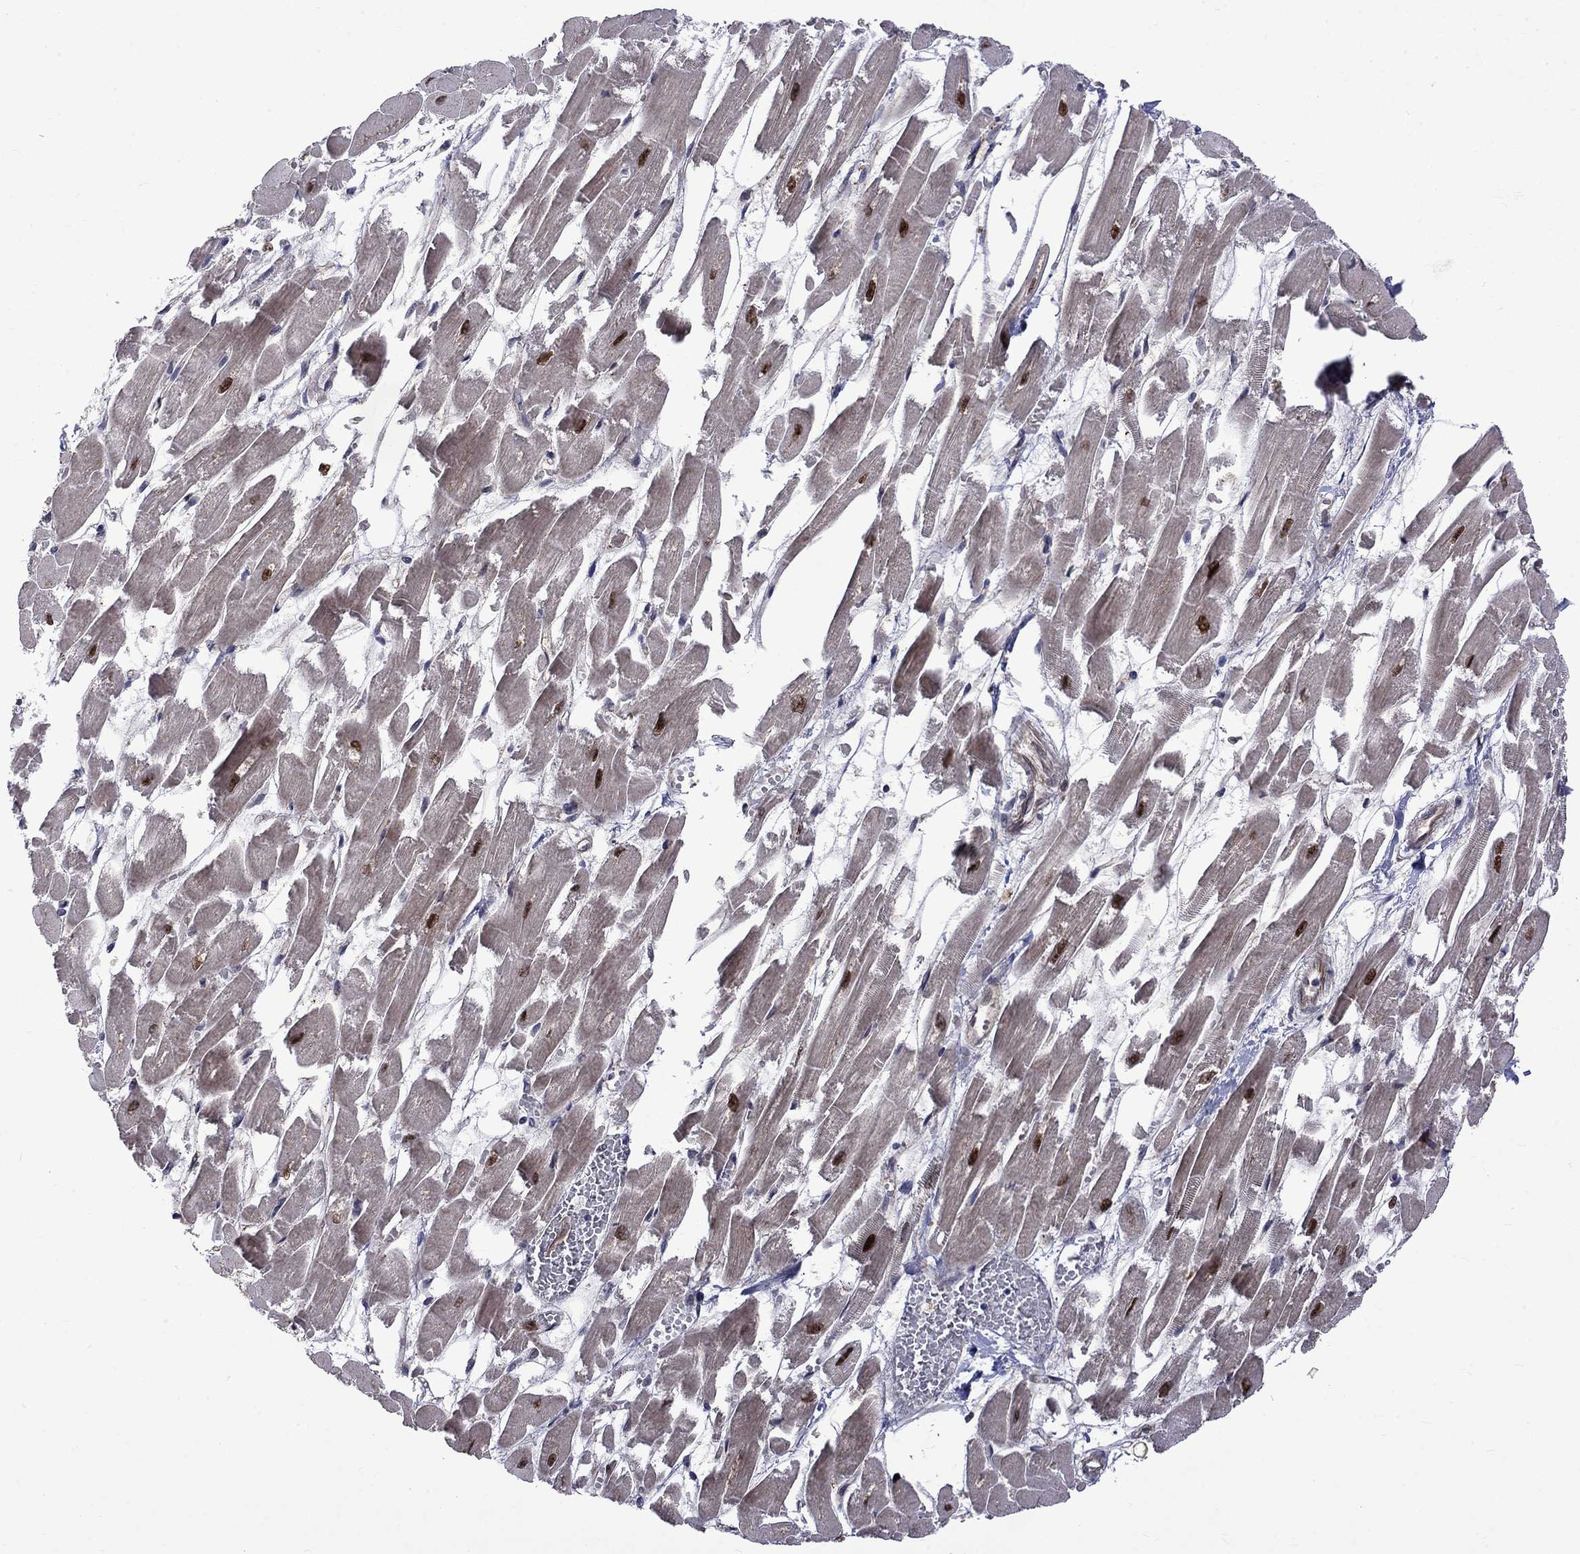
{"staining": {"intensity": "strong", "quantity": "25%-75%", "location": "nuclear"}, "tissue": "heart muscle", "cell_type": "Cardiomyocytes", "image_type": "normal", "snomed": [{"axis": "morphology", "description": "Normal tissue, NOS"}, {"axis": "topography", "description": "Heart"}], "caption": "A high-resolution micrograph shows immunohistochemistry staining of unremarkable heart muscle, which shows strong nuclear expression in about 25%-75% of cardiomyocytes.", "gene": "KPNA3", "patient": {"sex": "female", "age": 52}}